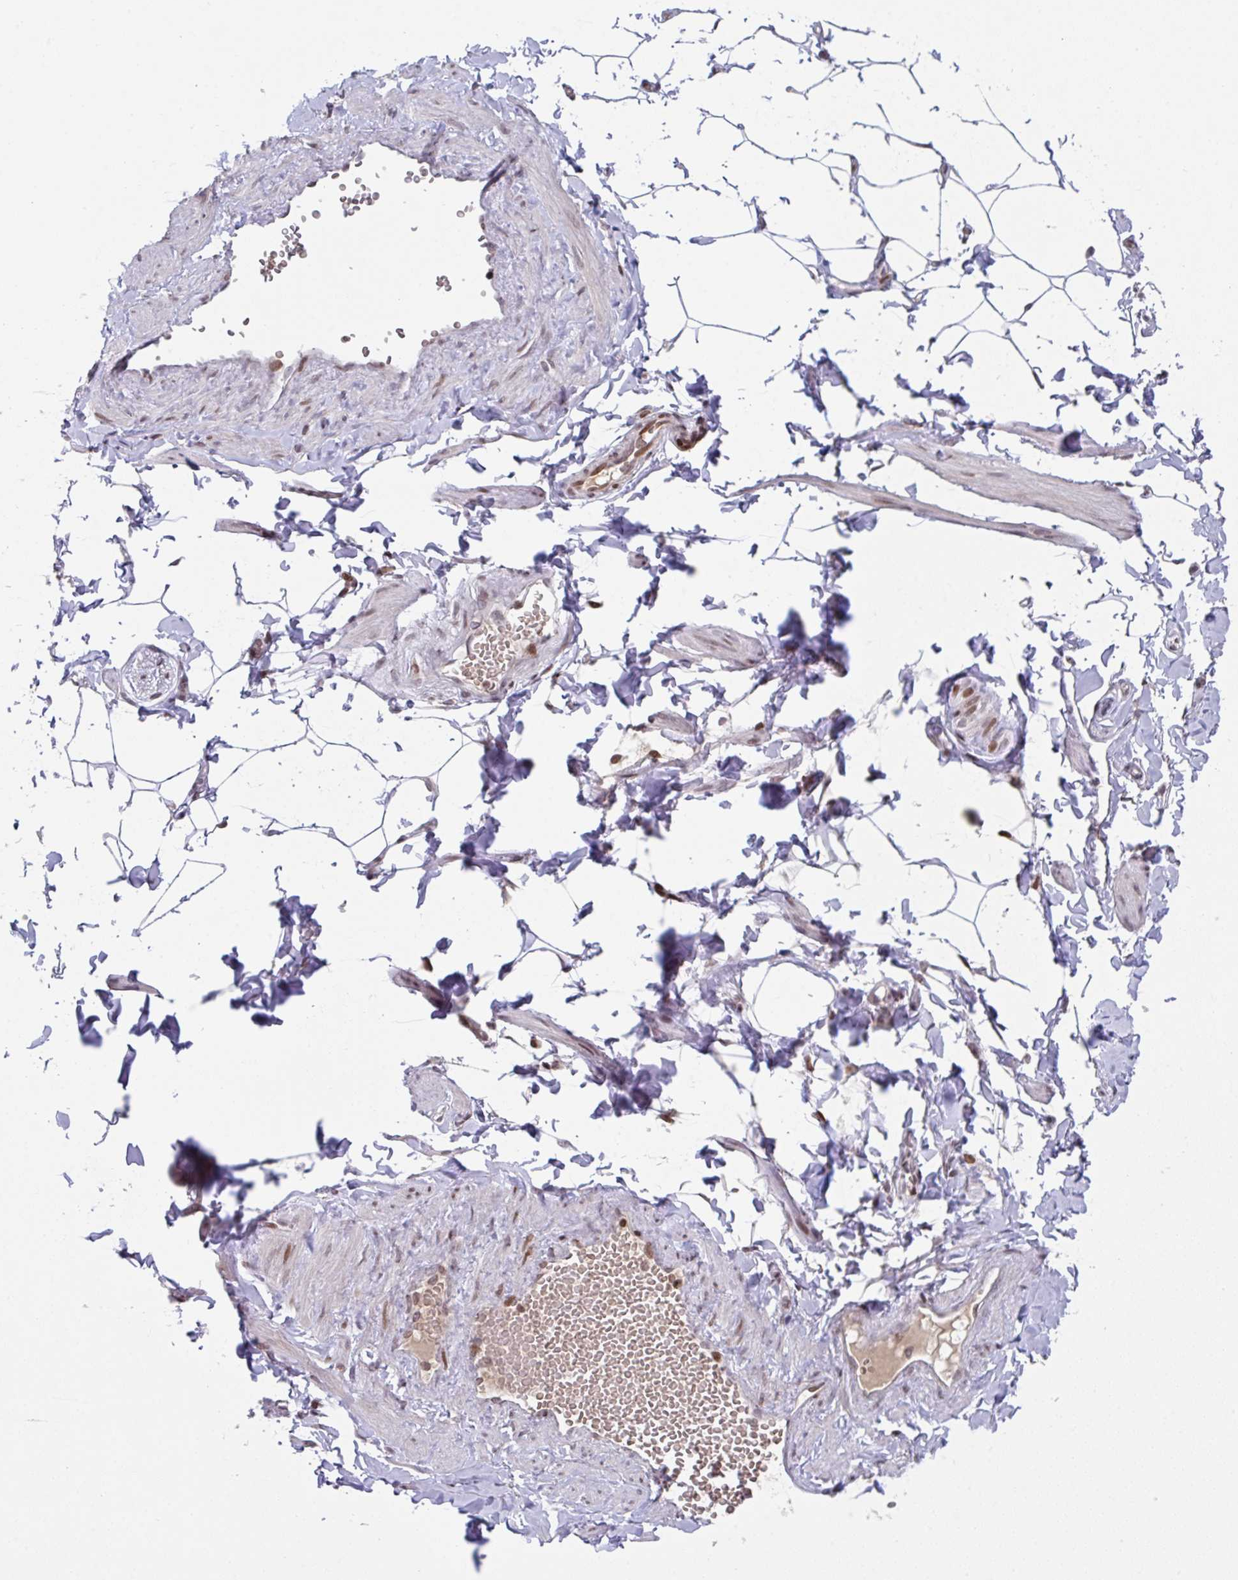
{"staining": {"intensity": "negative", "quantity": "none", "location": "none"}, "tissue": "adipose tissue", "cell_type": "Adipocytes", "image_type": "normal", "snomed": [{"axis": "morphology", "description": "Normal tissue, NOS"}, {"axis": "topography", "description": "Soft tissue"}, {"axis": "topography", "description": "Adipose tissue"}, {"axis": "topography", "description": "Vascular tissue"}, {"axis": "topography", "description": "Peripheral nerve tissue"}], "caption": "The image reveals no significant positivity in adipocytes of adipose tissue.", "gene": "PCDHB8", "patient": {"sex": "male", "age": 29}}